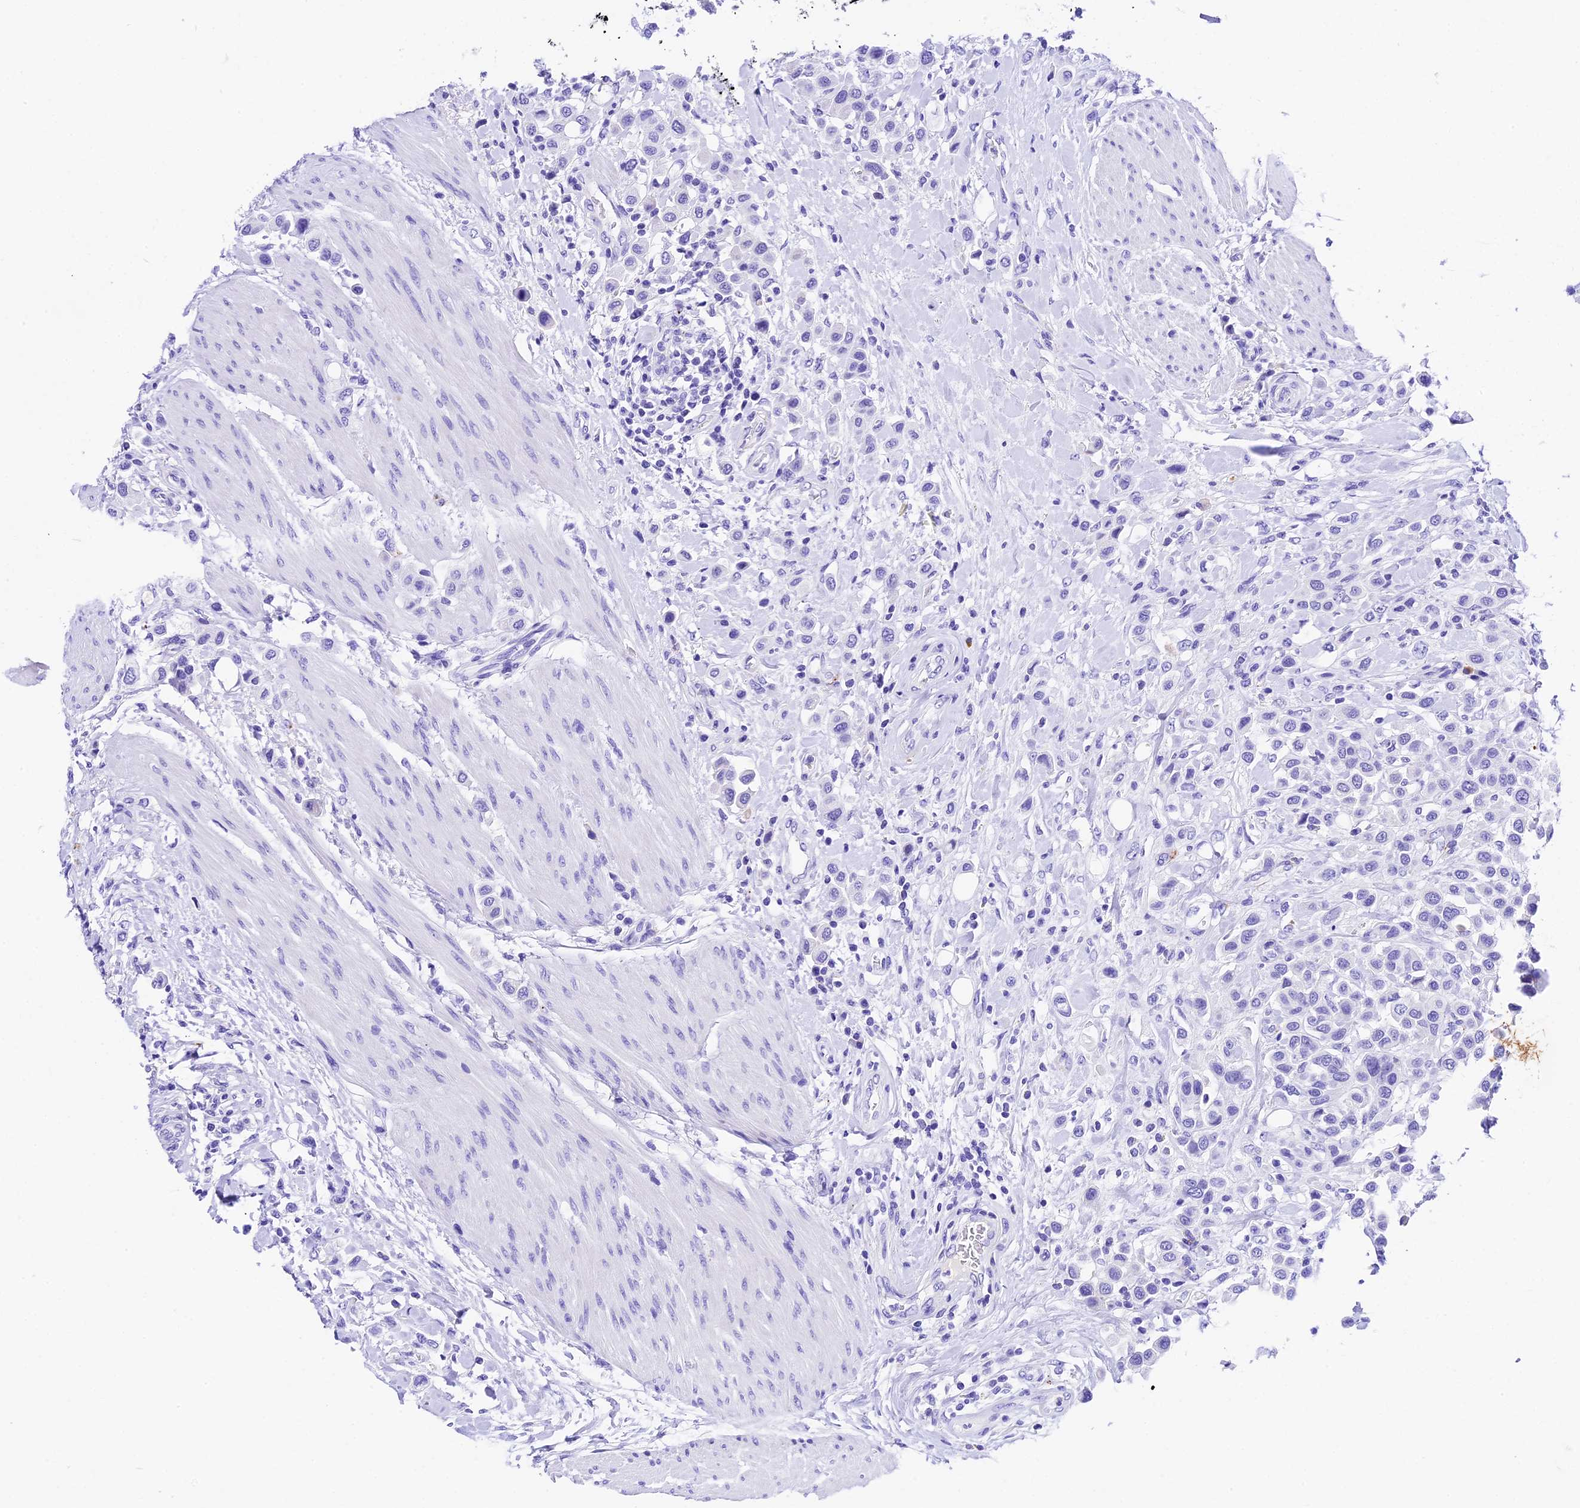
{"staining": {"intensity": "negative", "quantity": "none", "location": "none"}, "tissue": "urothelial cancer", "cell_type": "Tumor cells", "image_type": "cancer", "snomed": [{"axis": "morphology", "description": "Urothelial carcinoma, High grade"}, {"axis": "topography", "description": "Urinary bladder"}], "caption": "There is no significant expression in tumor cells of urothelial cancer. (Stains: DAB immunohistochemistry (IHC) with hematoxylin counter stain, Microscopy: brightfield microscopy at high magnification).", "gene": "PSG11", "patient": {"sex": "male", "age": 50}}